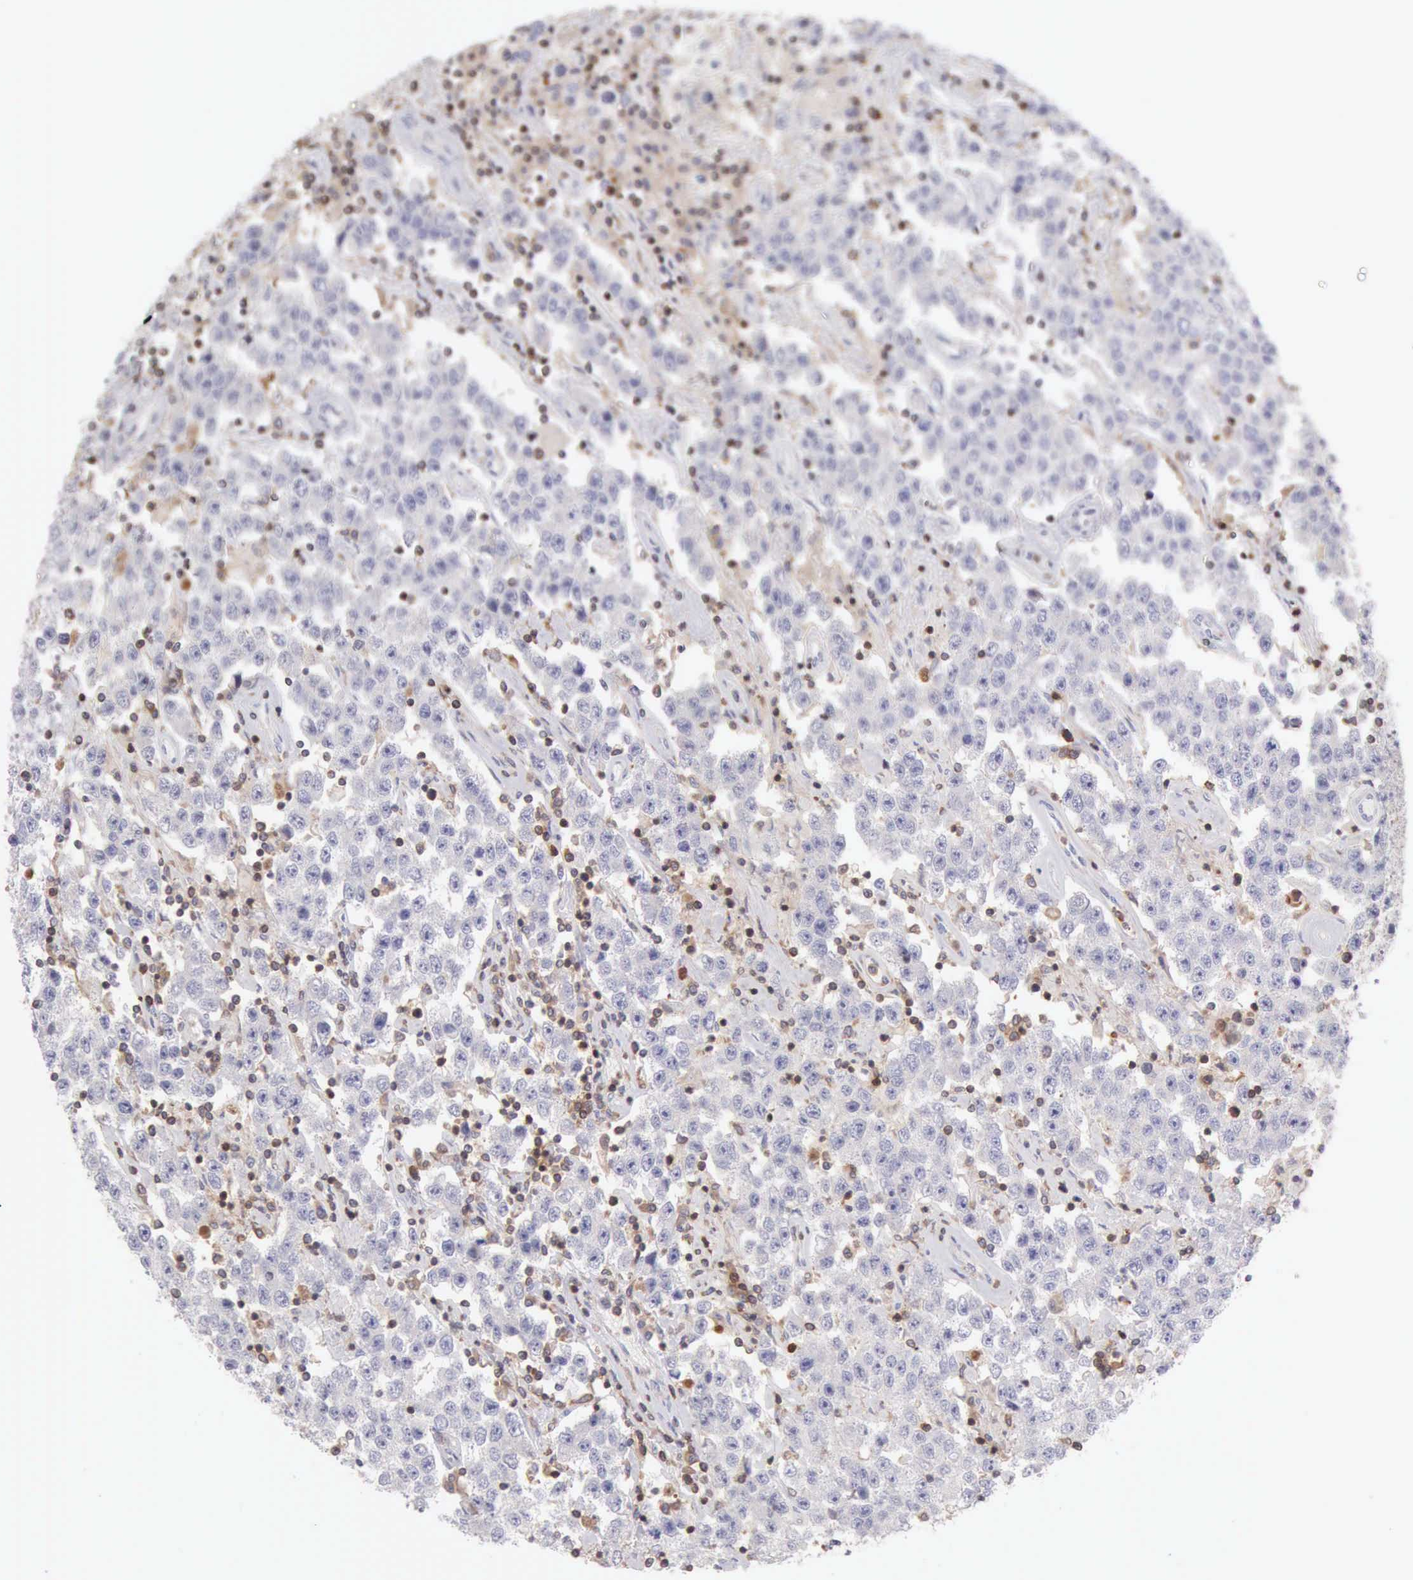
{"staining": {"intensity": "negative", "quantity": "none", "location": "none"}, "tissue": "testis cancer", "cell_type": "Tumor cells", "image_type": "cancer", "snomed": [{"axis": "morphology", "description": "Seminoma, NOS"}, {"axis": "topography", "description": "Testis"}], "caption": "Immunohistochemical staining of human testis seminoma exhibits no significant positivity in tumor cells.", "gene": "SASH3", "patient": {"sex": "male", "age": 52}}